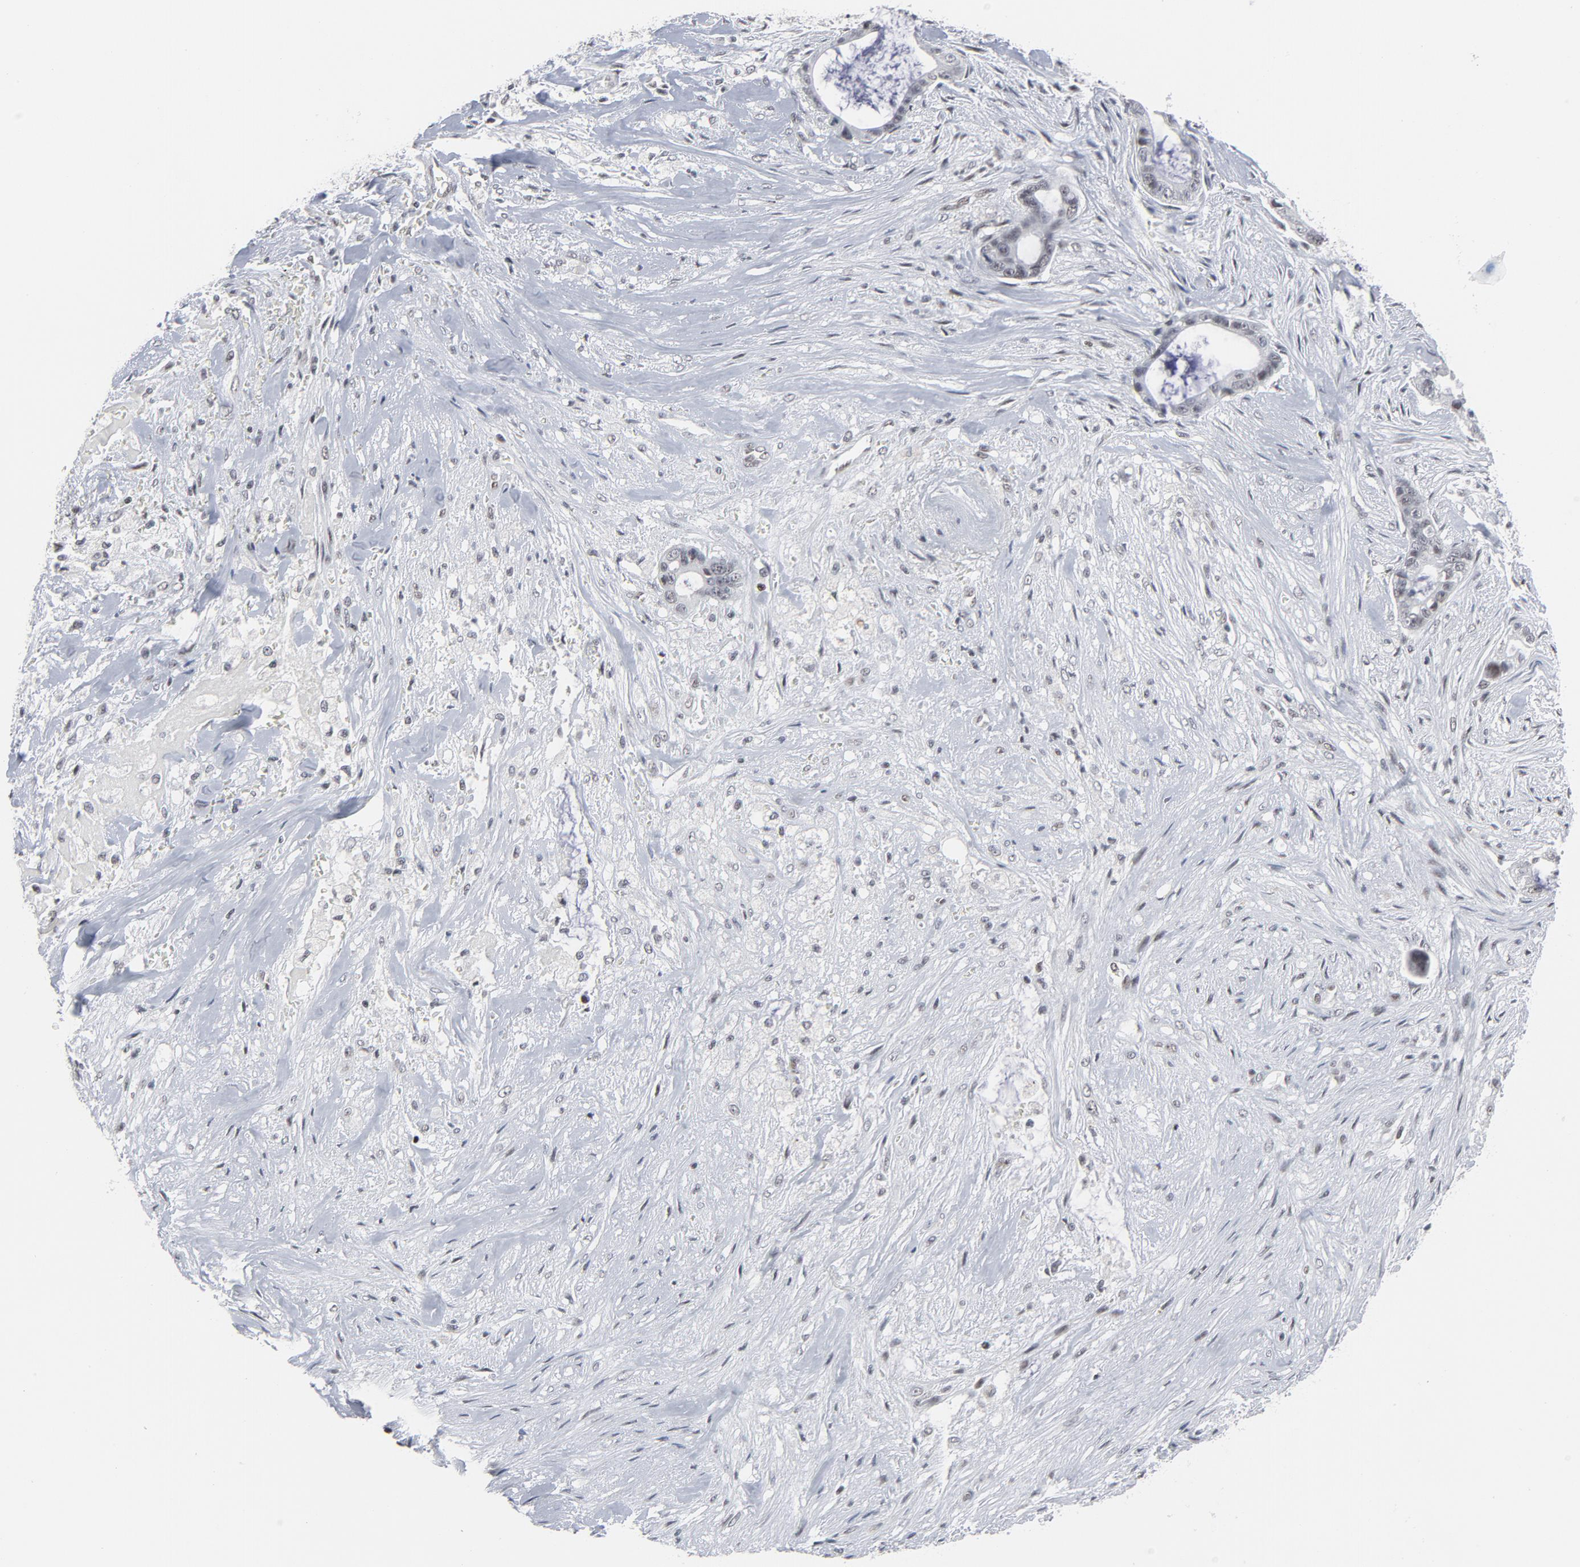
{"staining": {"intensity": "weak", "quantity": "25%-75%", "location": "nuclear"}, "tissue": "liver cancer", "cell_type": "Tumor cells", "image_type": "cancer", "snomed": [{"axis": "morphology", "description": "Cholangiocarcinoma"}, {"axis": "topography", "description": "Liver"}], "caption": "High-power microscopy captured an immunohistochemistry (IHC) photomicrograph of liver cholangiocarcinoma, revealing weak nuclear staining in about 25%-75% of tumor cells.", "gene": "GABPA", "patient": {"sex": "female", "age": 55}}